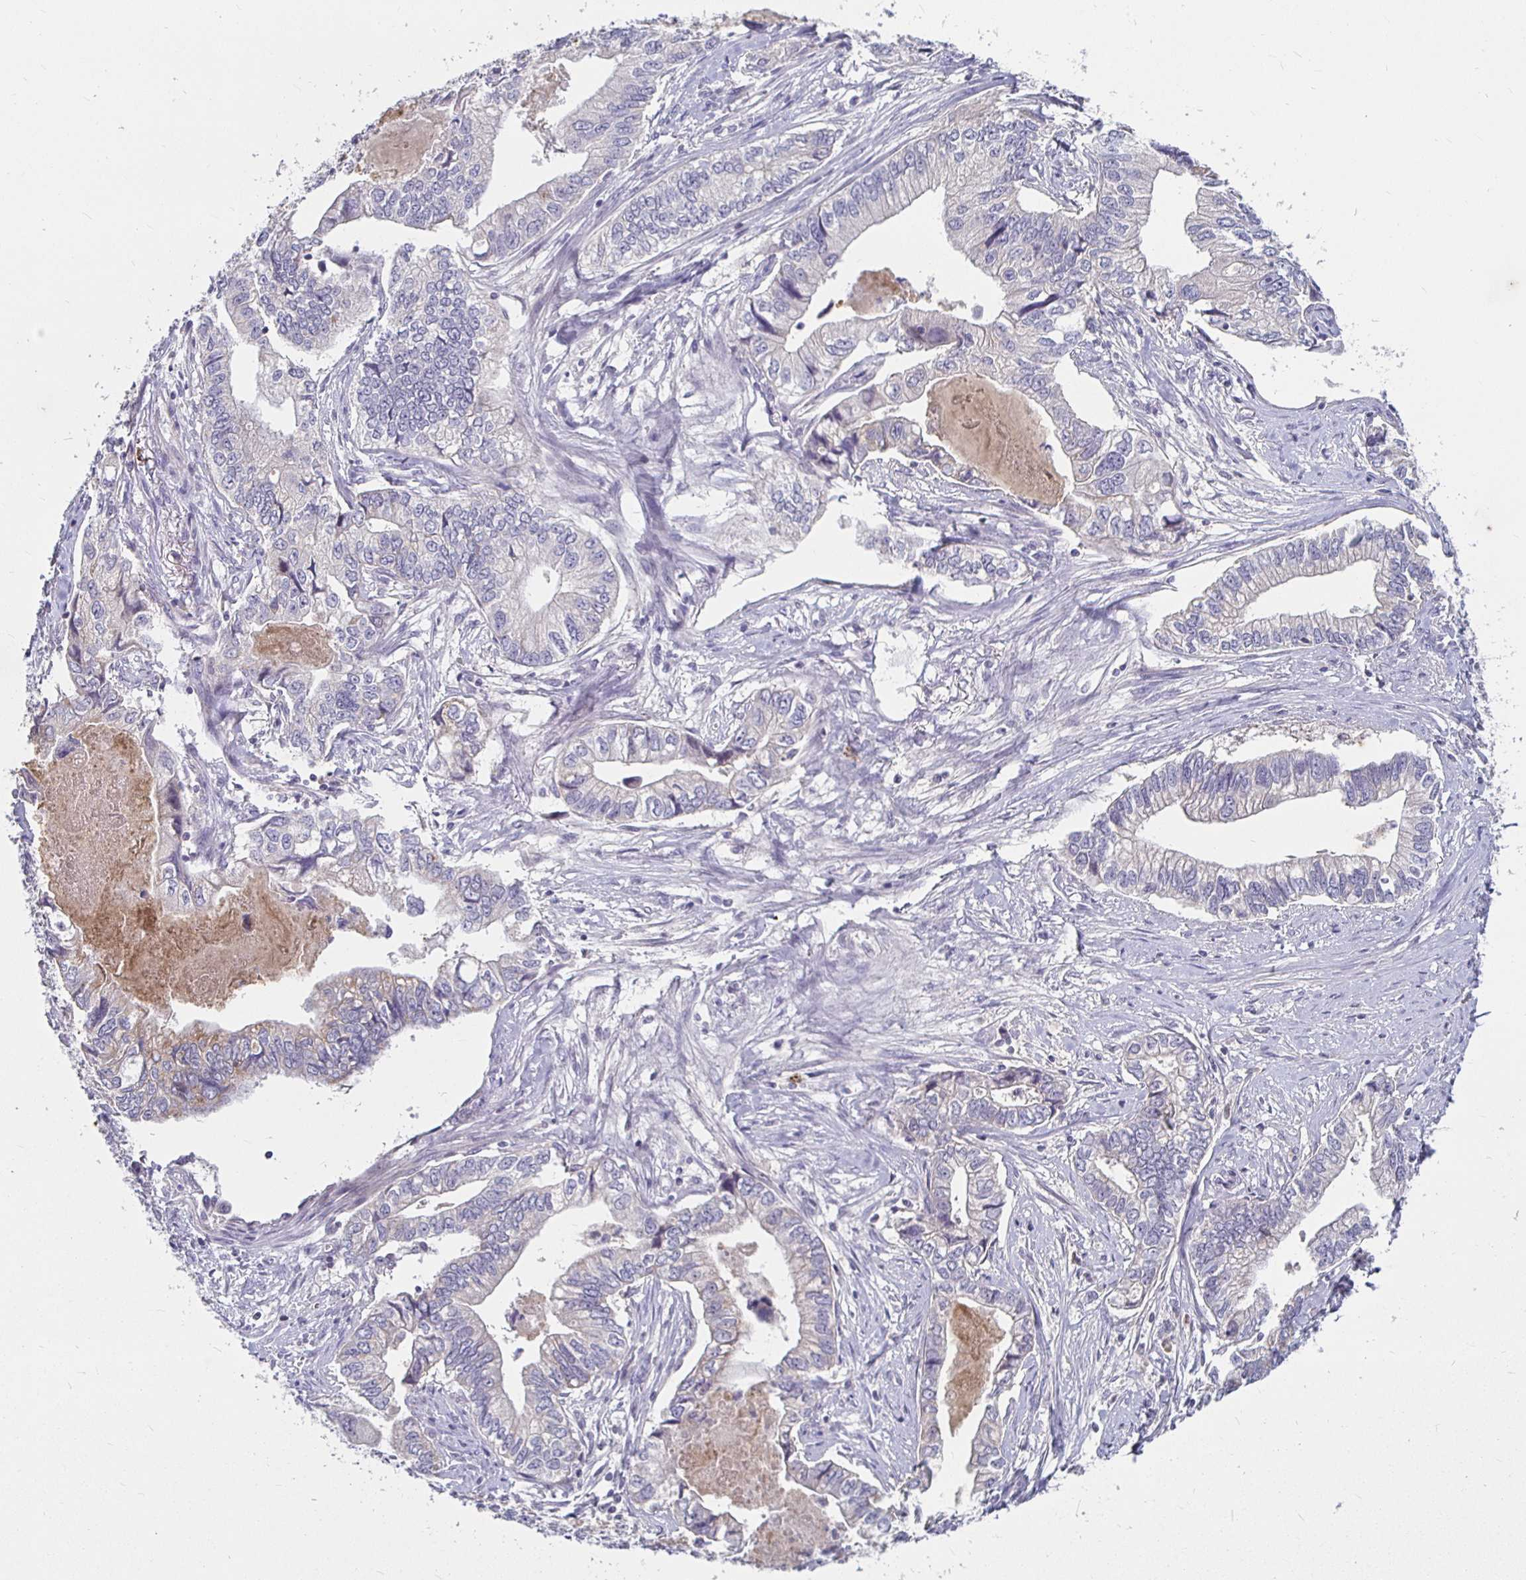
{"staining": {"intensity": "negative", "quantity": "none", "location": "none"}, "tissue": "stomach cancer", "cell_type": "Tumor cells", "image_type": "cancer", "snomed": [{"axis": "morphology", "description": "Adenocarcinoma, NOS"}, {"axis": "topography", "description": "Pancreas"}, {"axis": "topography", "description": "Stomach, upper"}], "caption": "IHC of stomach cancer demonstrates no positivity in tumor cells.", "gene": "RNF144B", "patient": {"sex": "male", "age": 77}}